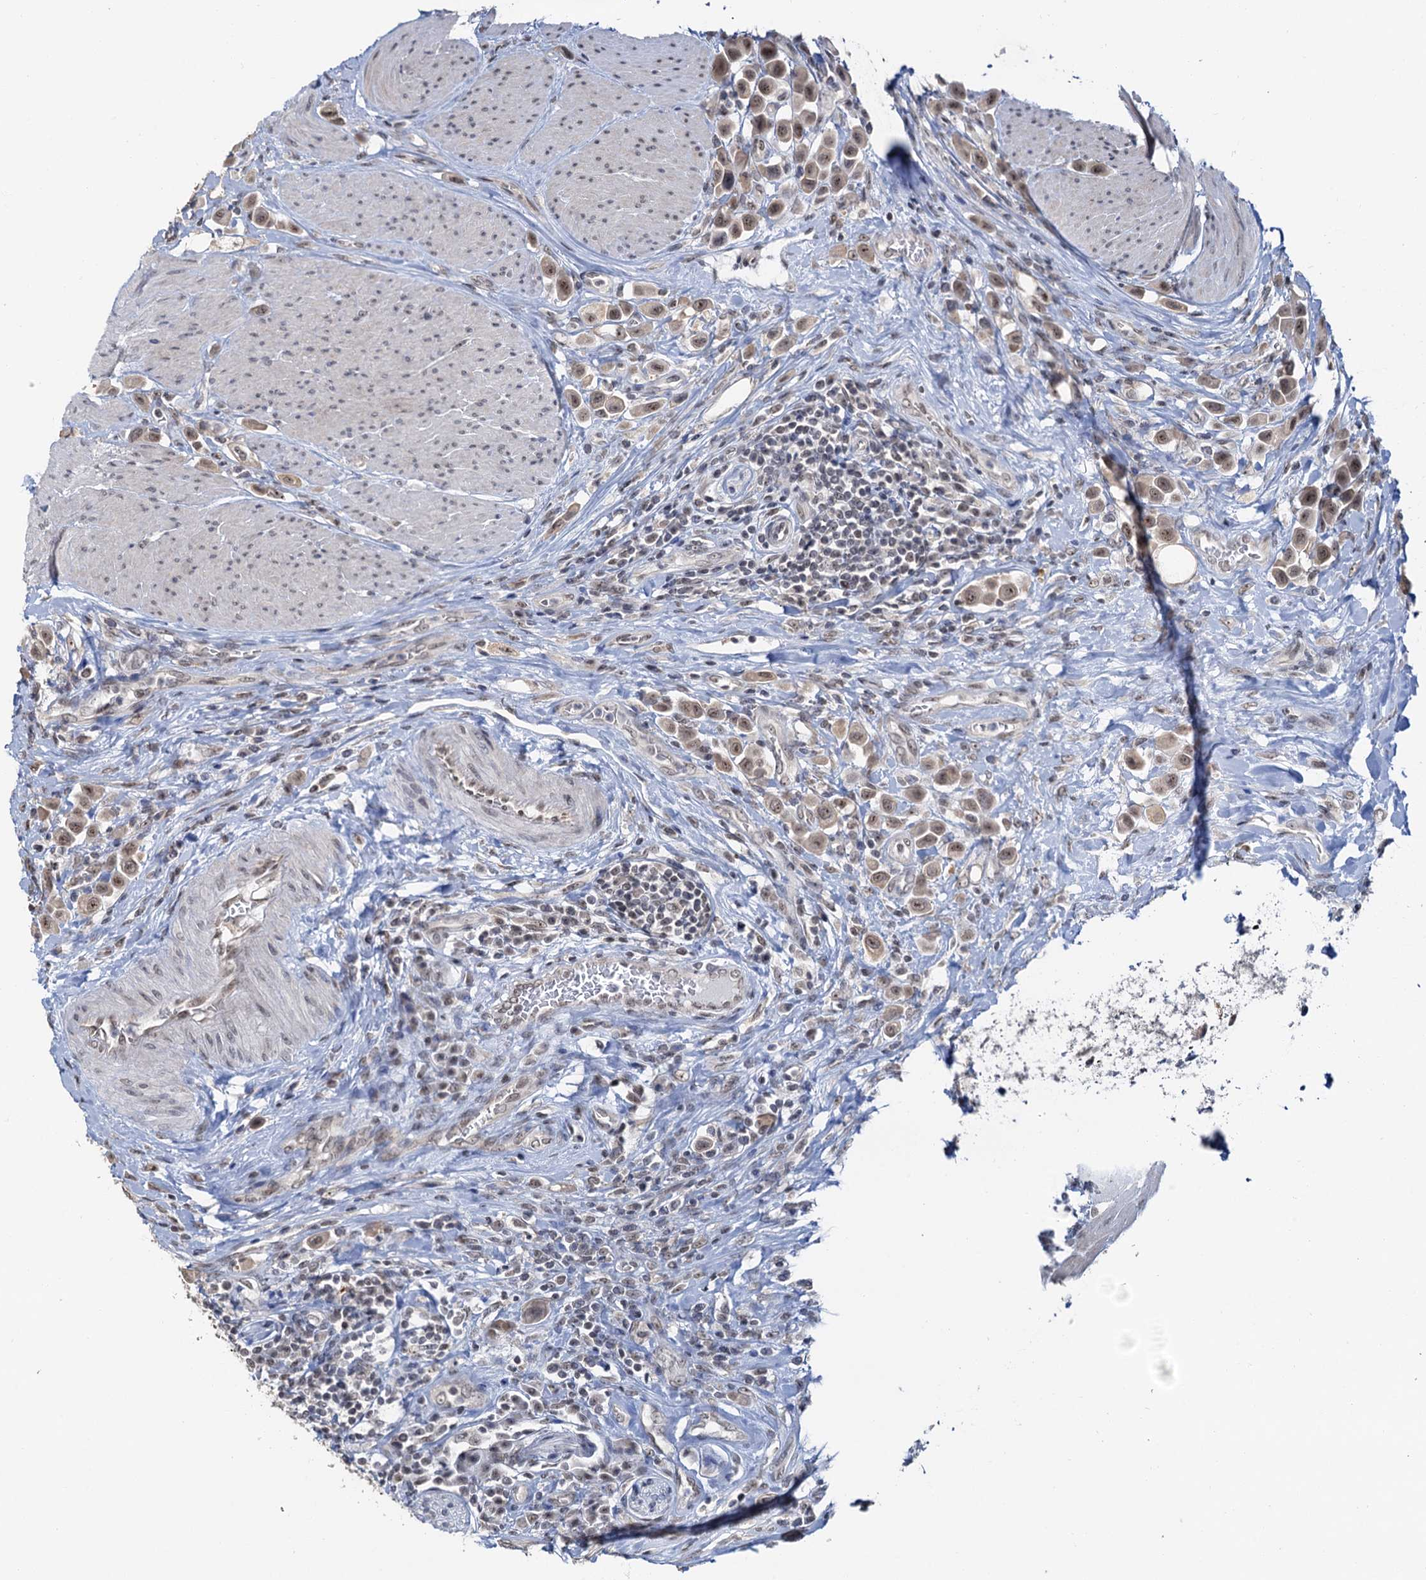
{"staining": {"intensity": "moderate", "quantity": ">75%", "location": "nuclear"}, "tissue": "urothelial cancer", "cell_type": "Tumor cells", "image_type": "cancer", "snomed": [{"axis": "morphology", "description": "Urothelial carcinoma, High grade"}, {"axis": "topography", "description": "Urinary bladder"}], "caption": "Immunohistochemistry (IHC) of urothelial cancer displays medium levels of moderate nuclear expression in about >75% of tumor cells.", "gene": "NAT10", "patient": {"sex": "male", "age": 50}}